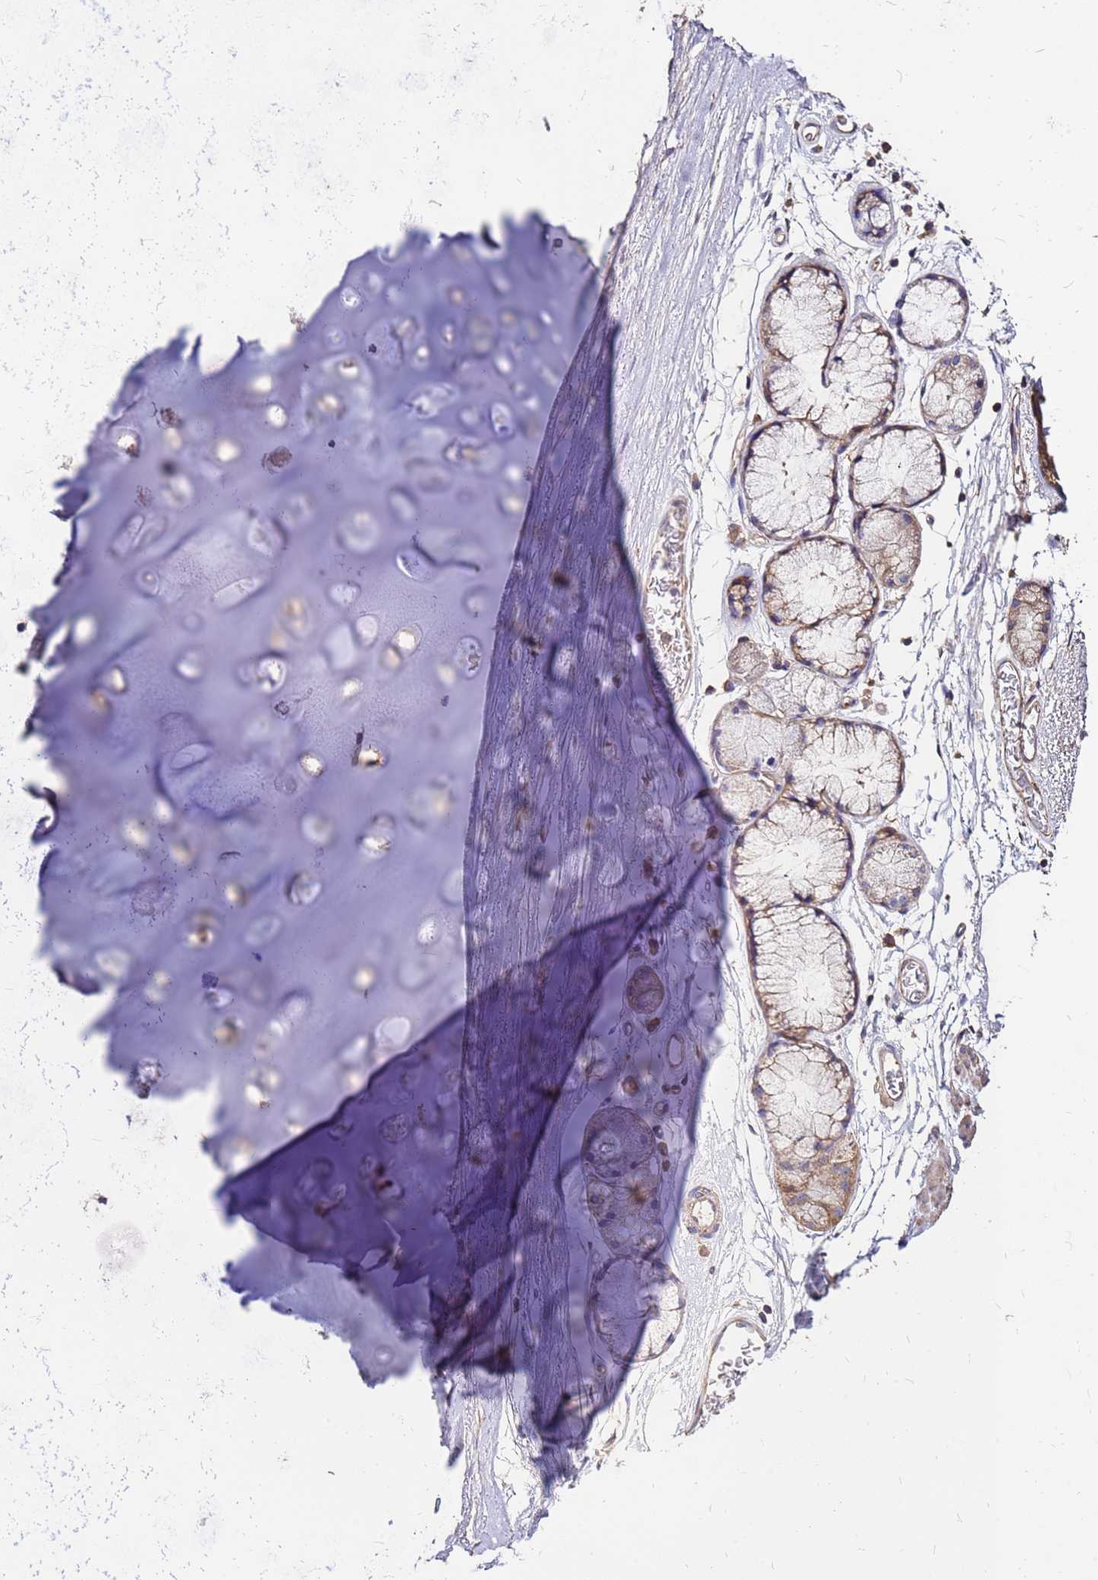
{"staining": {"intensity": "moderate", "quantity": "<25%", "location": "cytoplasmic/membranous"}, "tissue": "soft tissue", "cell_type": "Chondrocytes", "image_type": "normal", "snomed": [{"axis": "morphology", "description": "Normal tissue, NOS"}, {"axis": "topography", "description": "Cartilage tissue"}], "caption": "Immunohistochemical staining of normal human soft tissue reveals low levels of moderate cytoplasmic/membranous expression in approximately <25% of chondrocytes. (DAB (3,3'-diaminobenzidine) = brown stain, brightfield microscopy at high magnification).", "gene": "EXD3", "patient": {"sex": "male", "age": 73}}